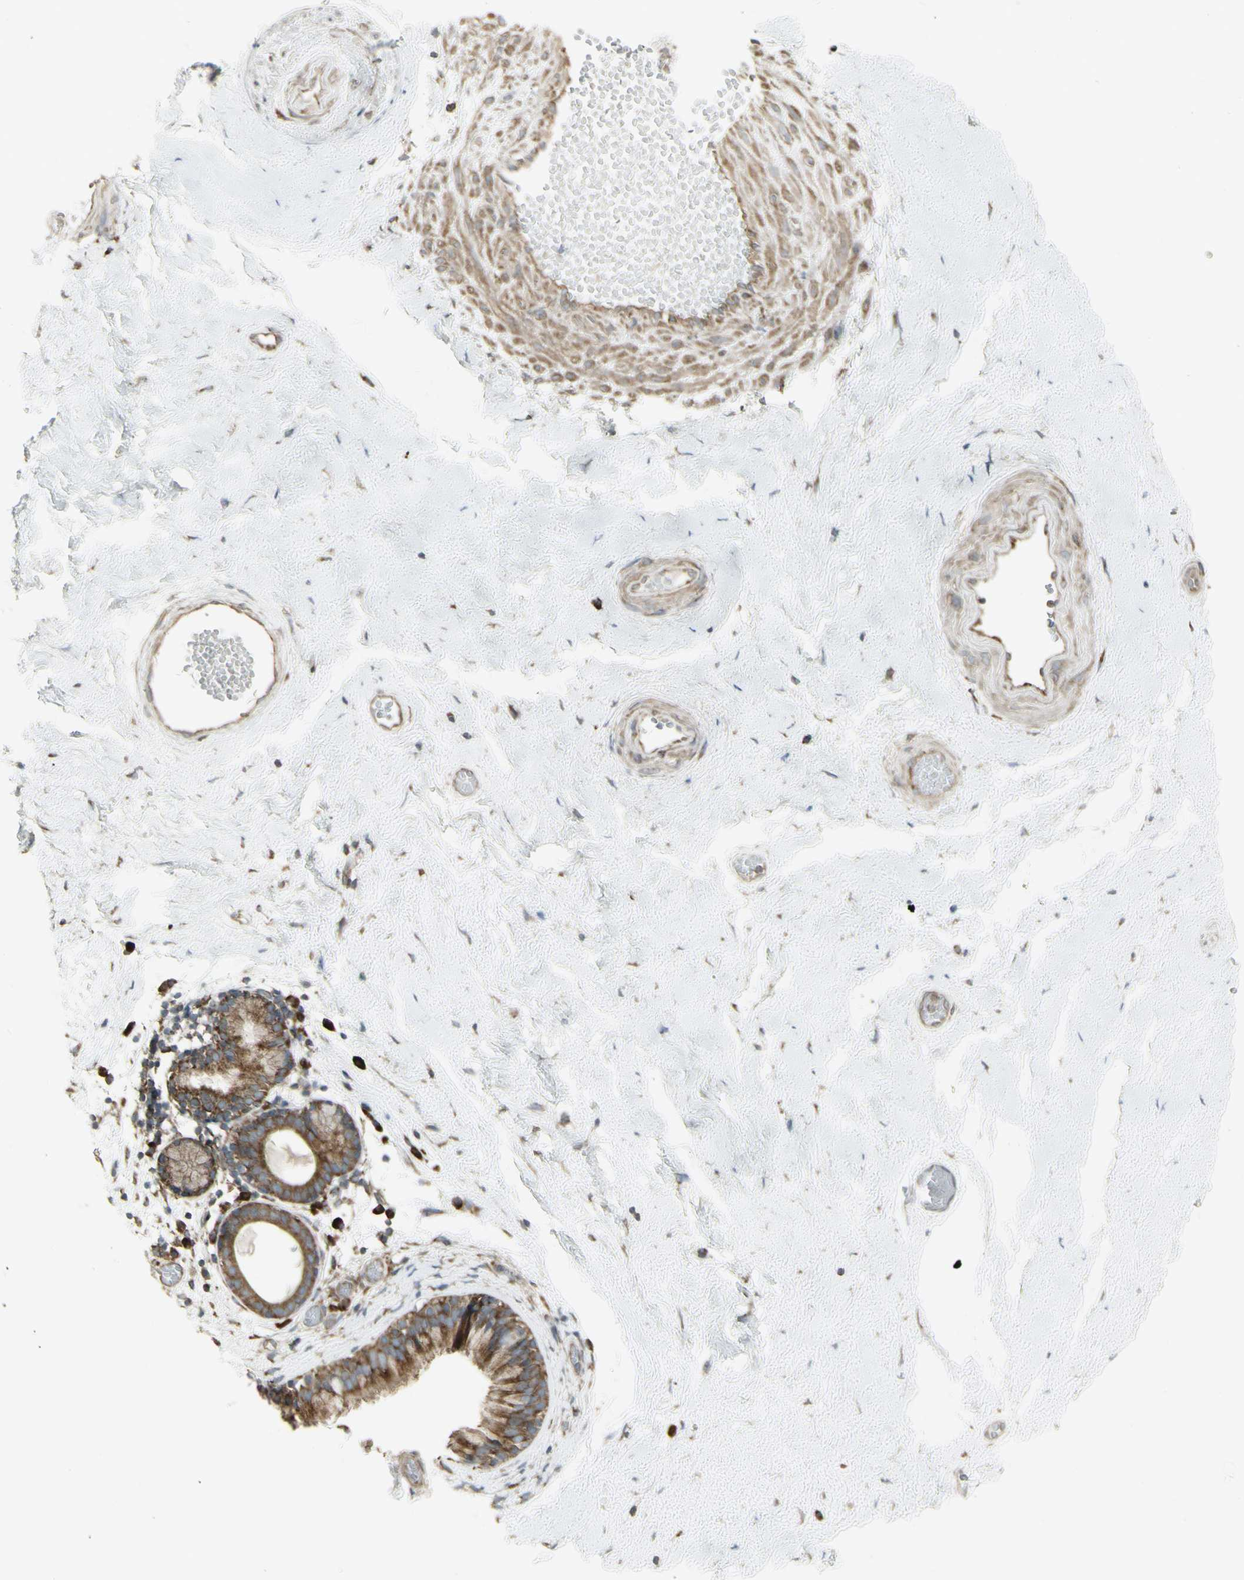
{"staining": {"intensity": "moderate", "quantity": ">75%", "location": "cytoplasmic/membranous"}, "tissue": "nasopharynx", "cell_type": "Respiratory epithelial cells", "image_type": "normal", "snomed": [{"axis": "morphology", "description": "Normal tissue, NOS"}, {"axis": "morphology", "description": "Inflammation, NOS"}, {"axis": "topography", "description": "Nasopharynx"}], "caption": "High-power microscopy captured an immunohistochemistry (IHC) micrograph of benign nasopharynx, revealing moderate cytoplasmic/membranous staining in approximately >75% of respiratory epithelial cells.", "gene": "FKBP3", "patient": {"sex": "male", "age": 48}}